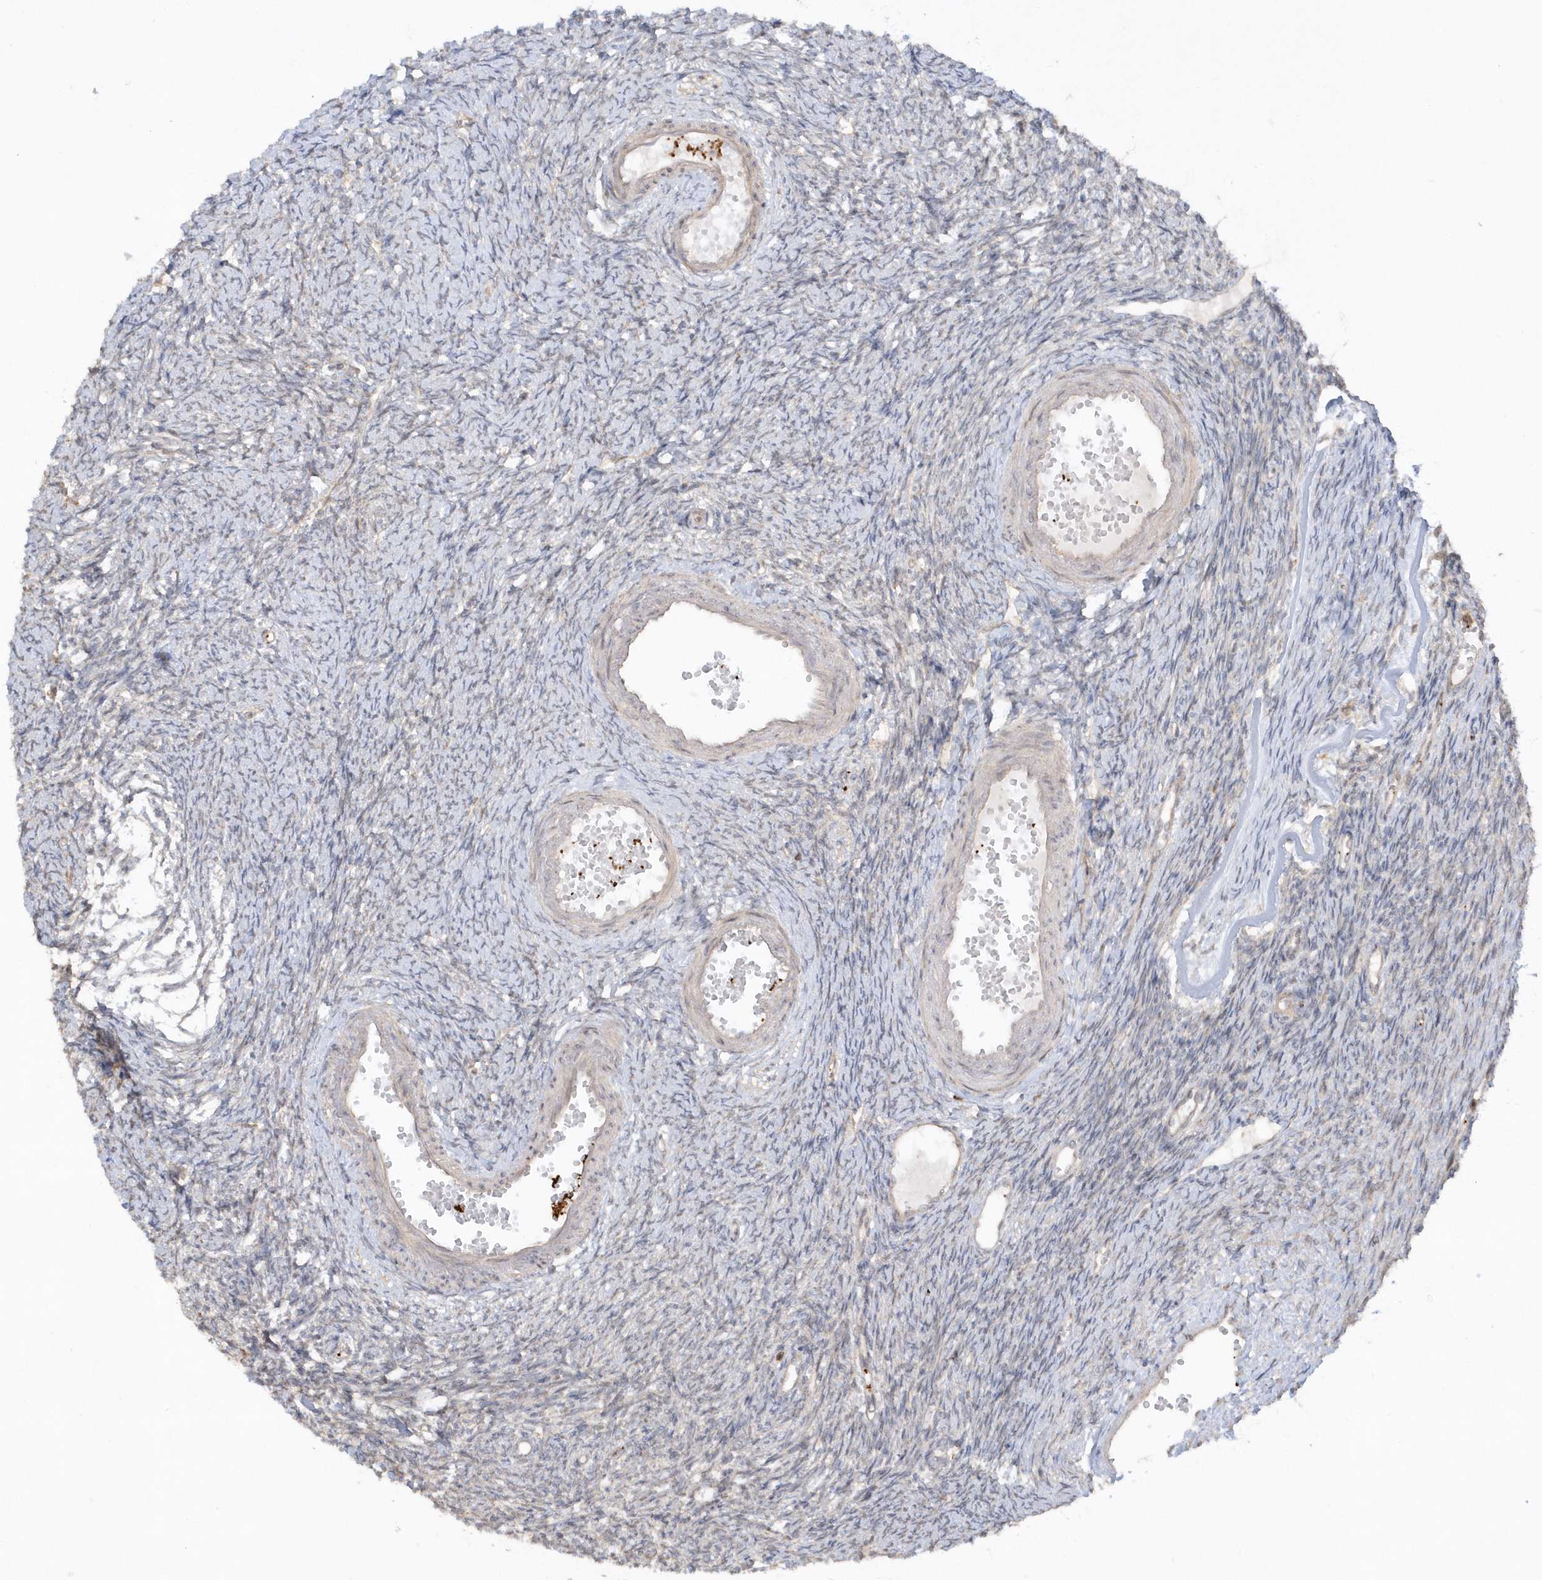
{"staining": {"intensity": "weak", "quantity": ">75%", "location": "cytoplasmic/membranous"}, "tissue": "ovary", "cell_type": "Follicle cells", "image_type": "normal", "snomed": [{"axis": "morphology", "description": "Normal tissue, NOS"}, {"axis": "morphology", "description": "Cyst, NOS"}, {"axis": "topography", "description": "Ovary"}], "caption": "Immunohistochemistry staining of normal ovary, which demonstrates low levels of weak cytoplasmic/membranous staining in approximately >75% of follicle cells indicating weak cytoplasmic/membranous protein staining. The staining was performed using DAB (brown) for protein detection and nuclei were counterstained in hematoxylin (blue).", "gene": "BSN", "patient": {"sex": "female", "age": 33}}